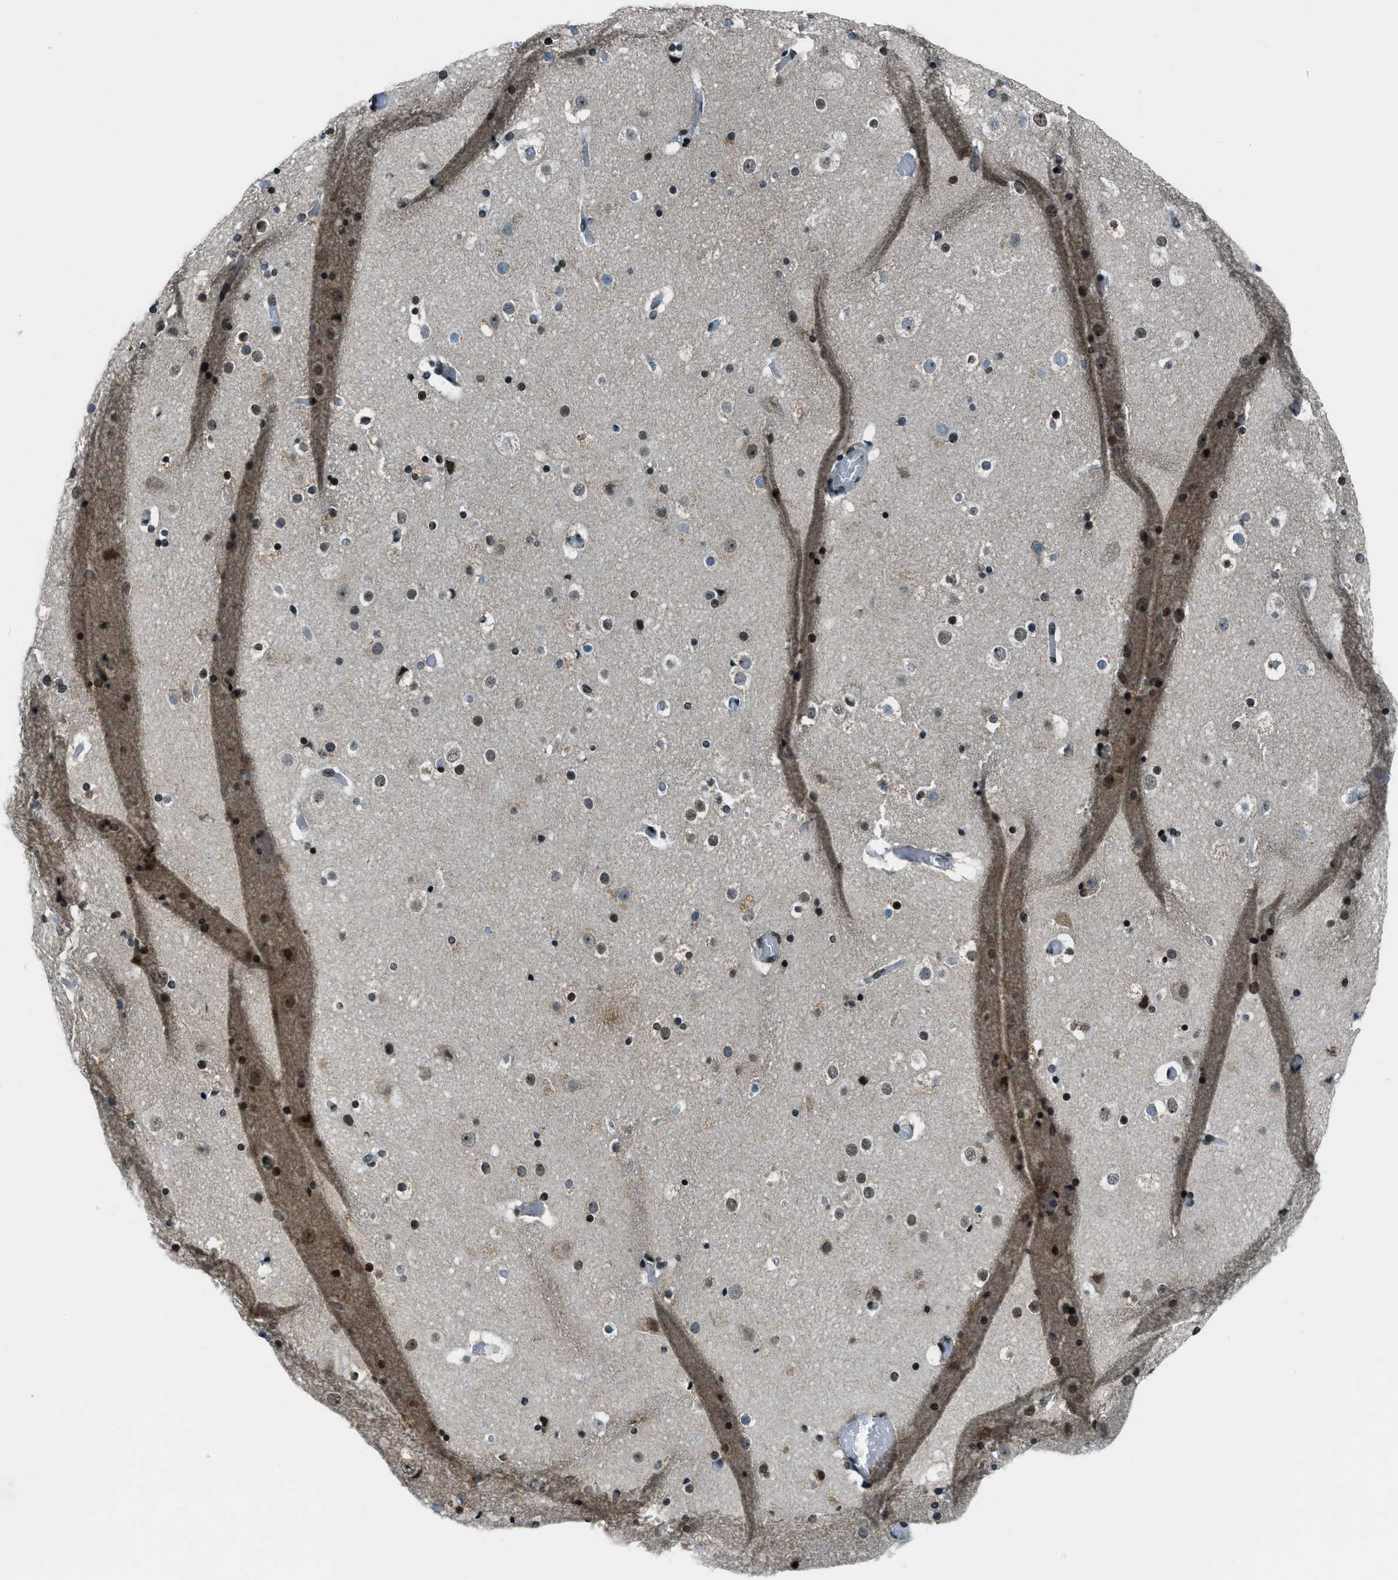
{"staining": {"intensity": "moderate", "quantity": "25%-75%", "location": "nuclear"}, "tissue": "cerebral cortex", "cell_type": "Endothelial cells", "image_type": "normal", "snomed": [{"axis": "morphology", "description": "Normal tissue, NOS"}, {"axis": "topography", "description": "Cerebral cortex"}], "caption": "Protein analysis of benign cerebral cortex reveals moderate nuclear expression in approximately 25%-75% of endothelial cells.", "gene": "KLF6", "patient": {"sex": "male", "age": 57}}